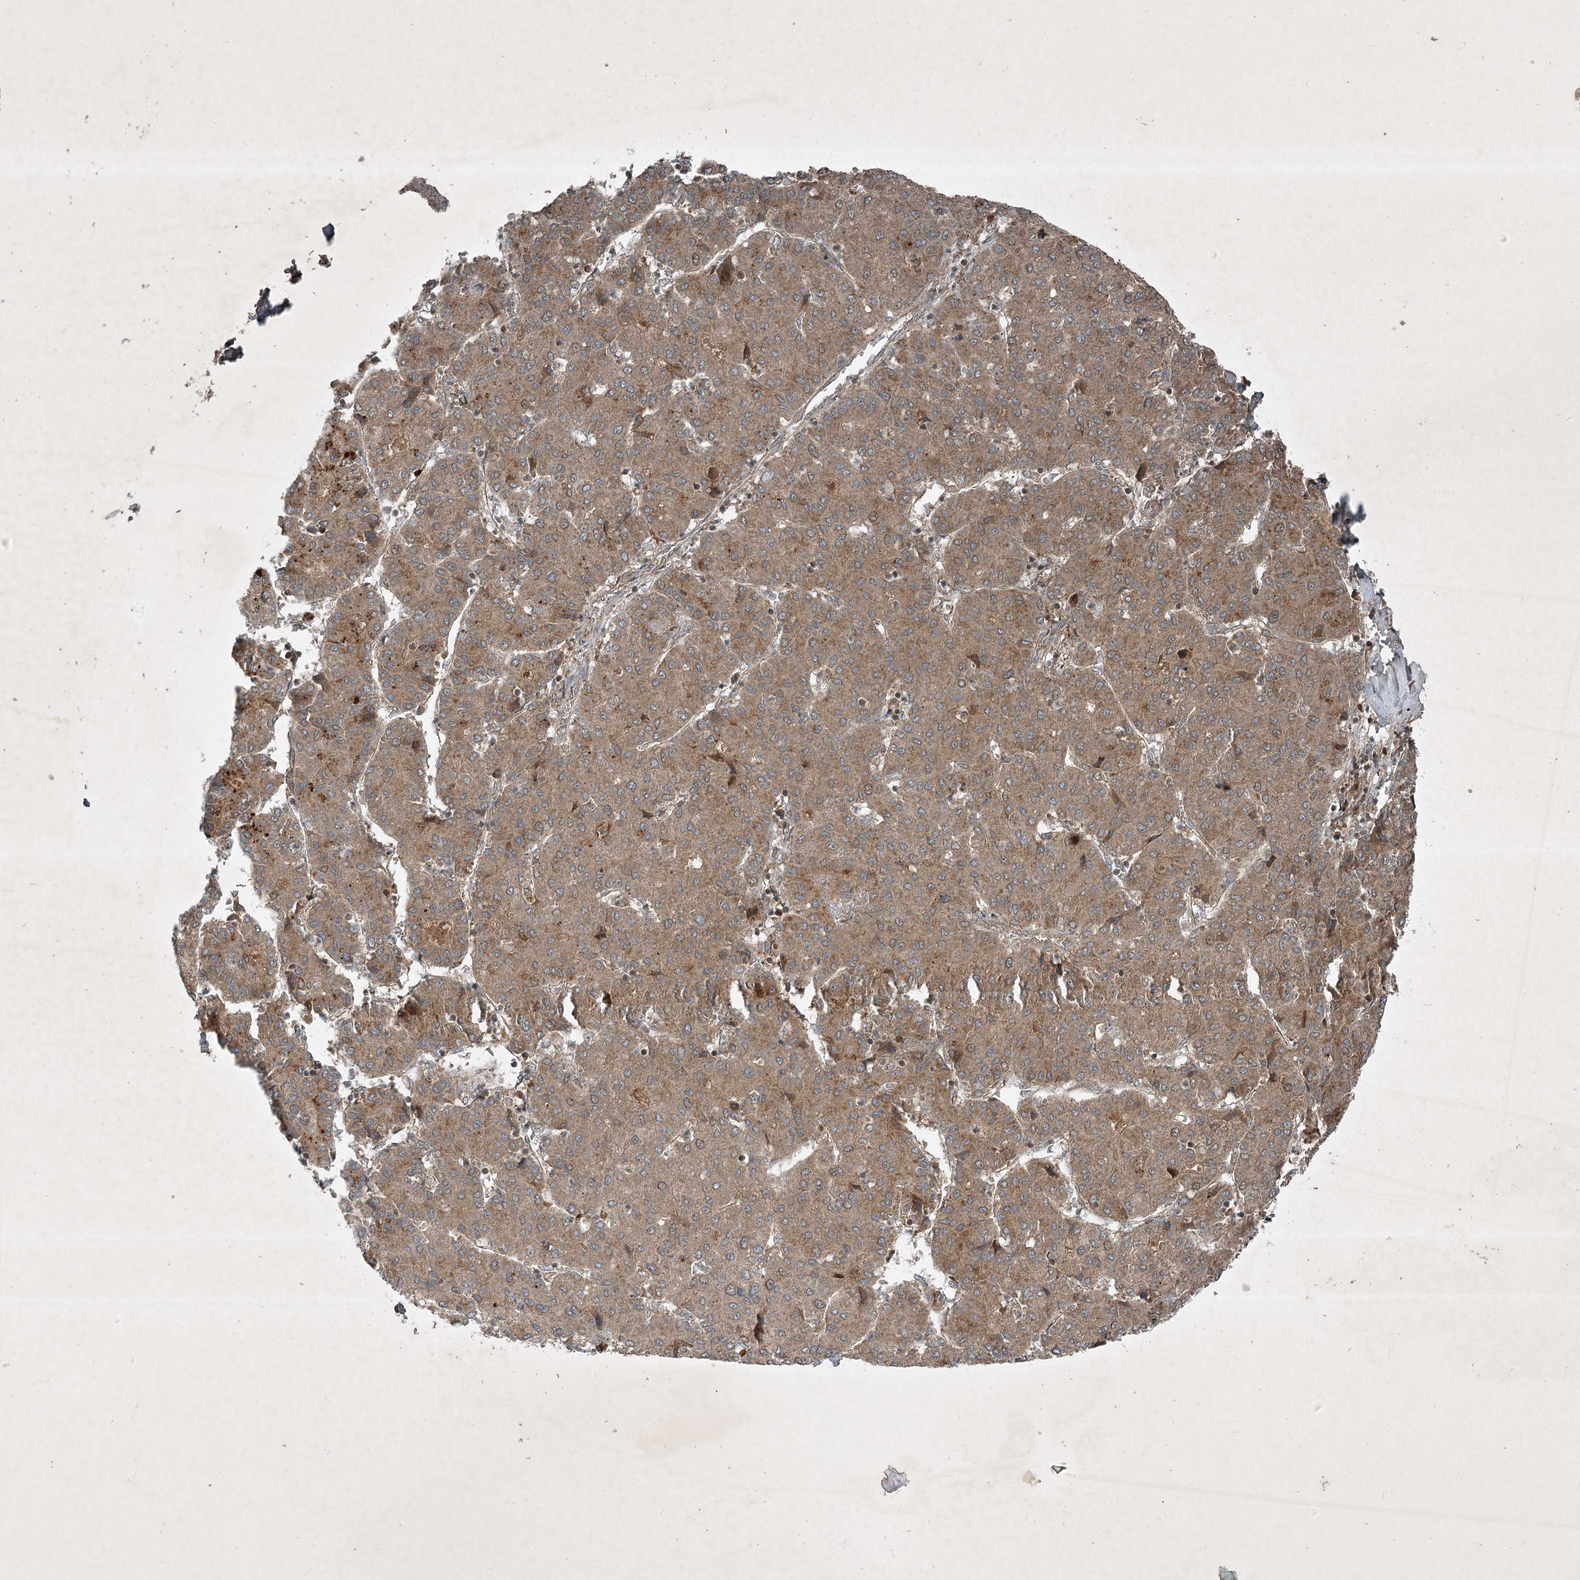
{"staining": {"intensity": "moderate", "quantity": ">75%", "location": "cytoplasmic/membranous"}, "tissue": "liver cancer", "cell_type": "Tumor cells", "image_type": "cancer", "snomed": [{"axis": "morphology", "description": "Carcinoma, Hepatocellular, NOS"}, {"axis": "topography", "description": "Liver"}], "caption": "Immunohistochemistry staining of liver cancer (hepatocellular carcinoma), which reveals medium levels of moderate cytoplasmic/membranous expression in approximately >75% of tumor cells indicating moderate cytoplasmic/membranous protein expression. The staining was performed using DAB (brown) for protein detection and nuclei were counterstained in hematoxylin (blue).", "gene": "UNC93A", "patient": {"sex": "male", "age": 65}}